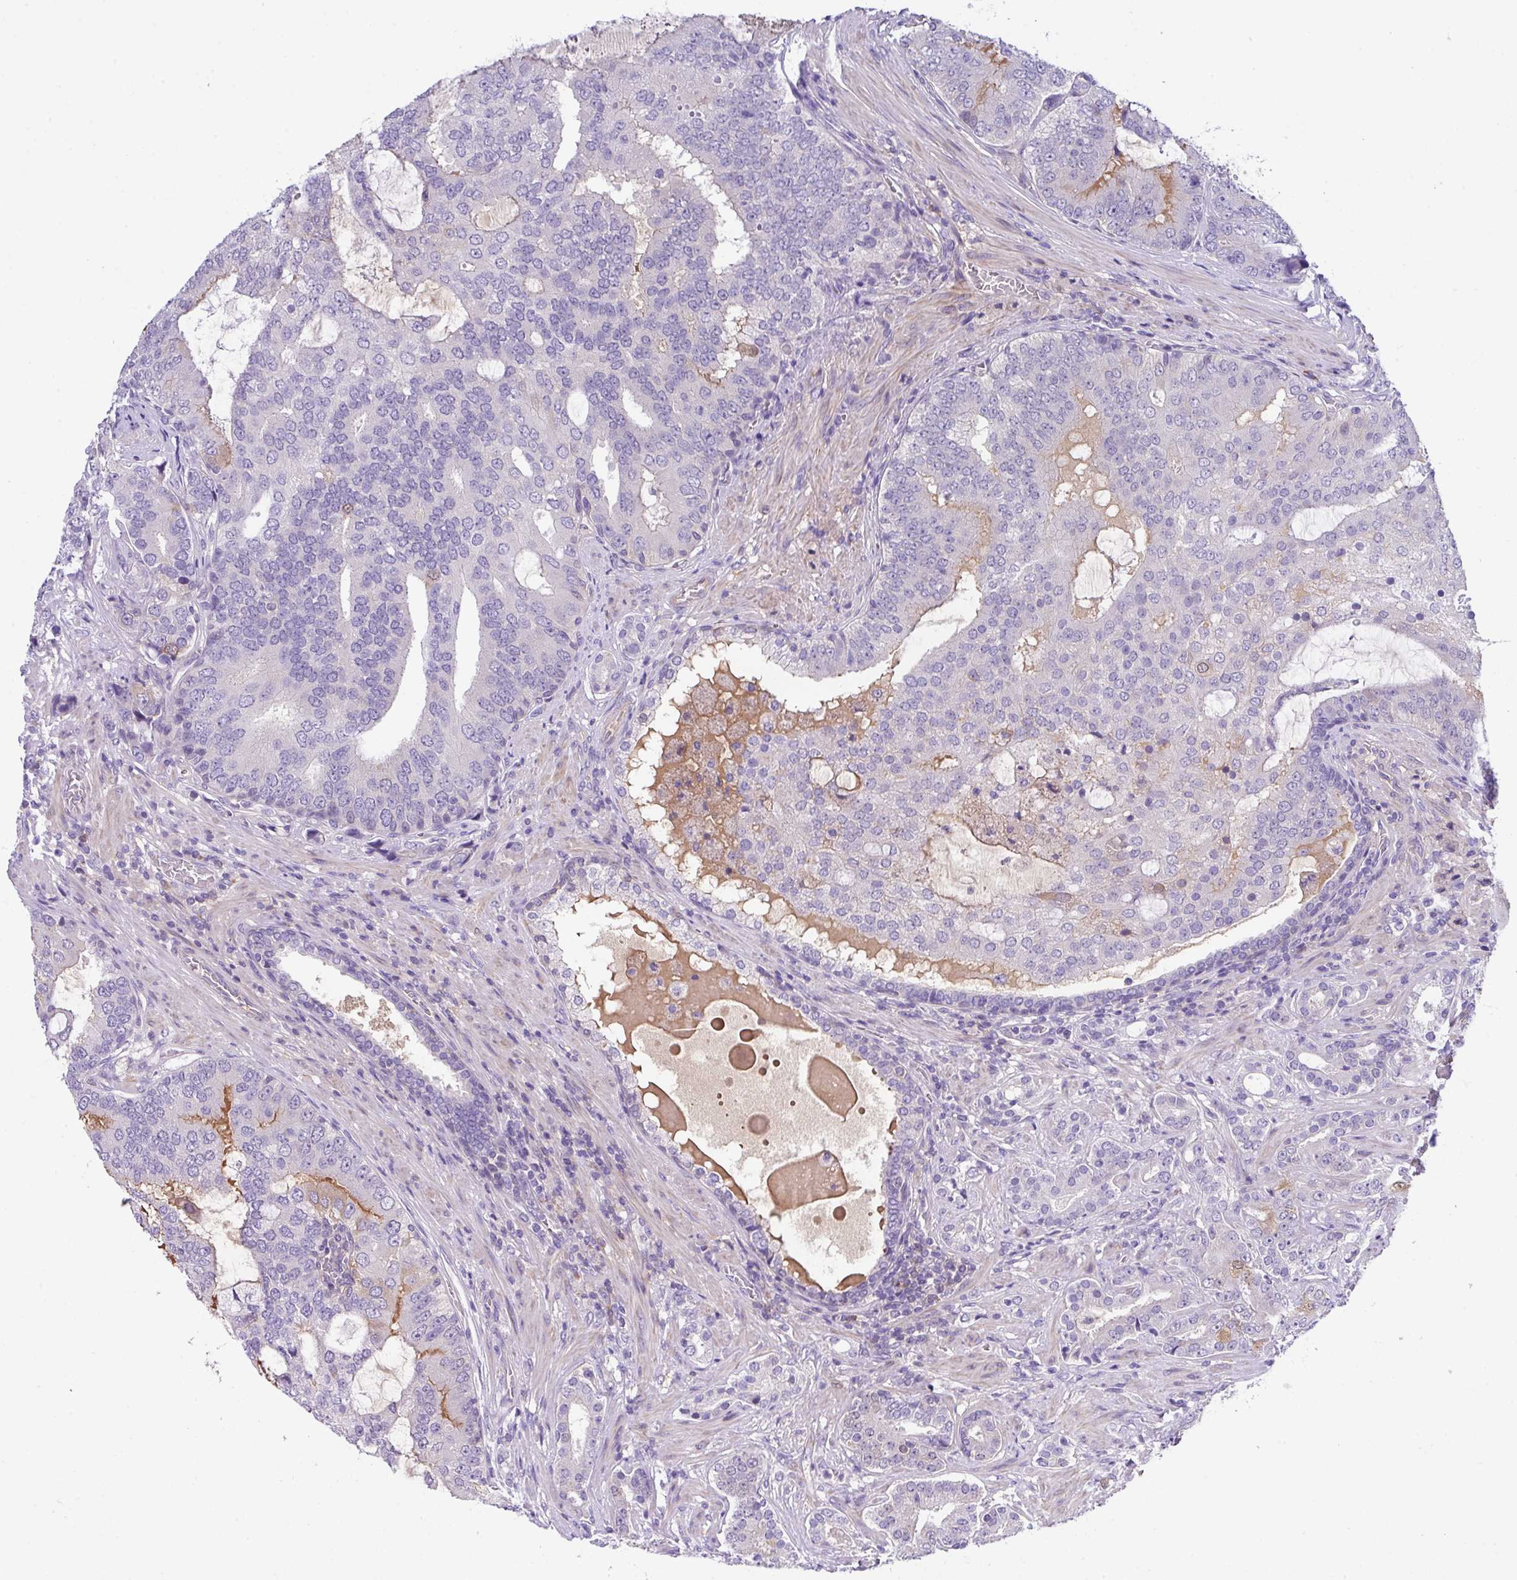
{"staining": {"intensity": "negative", "quantity": "none", "location": "none"}, "tissue": "prostate cancer", "cell_type": "Tumor cells", "image_type": "cancer", "snomed": [{"axis": "morphology", "description": "Adenocarcinoma, High grade"}, {"axis": "topography", "description": "Prostate"}], "caption": "This is an immunohistochemistry histopathology image of human prostate cancer (adenocarcinoma (high-grade)). There is no expression in tumor cells.", "gene": "DNAL1", "patient": {"sex": "male", "age": 55}}